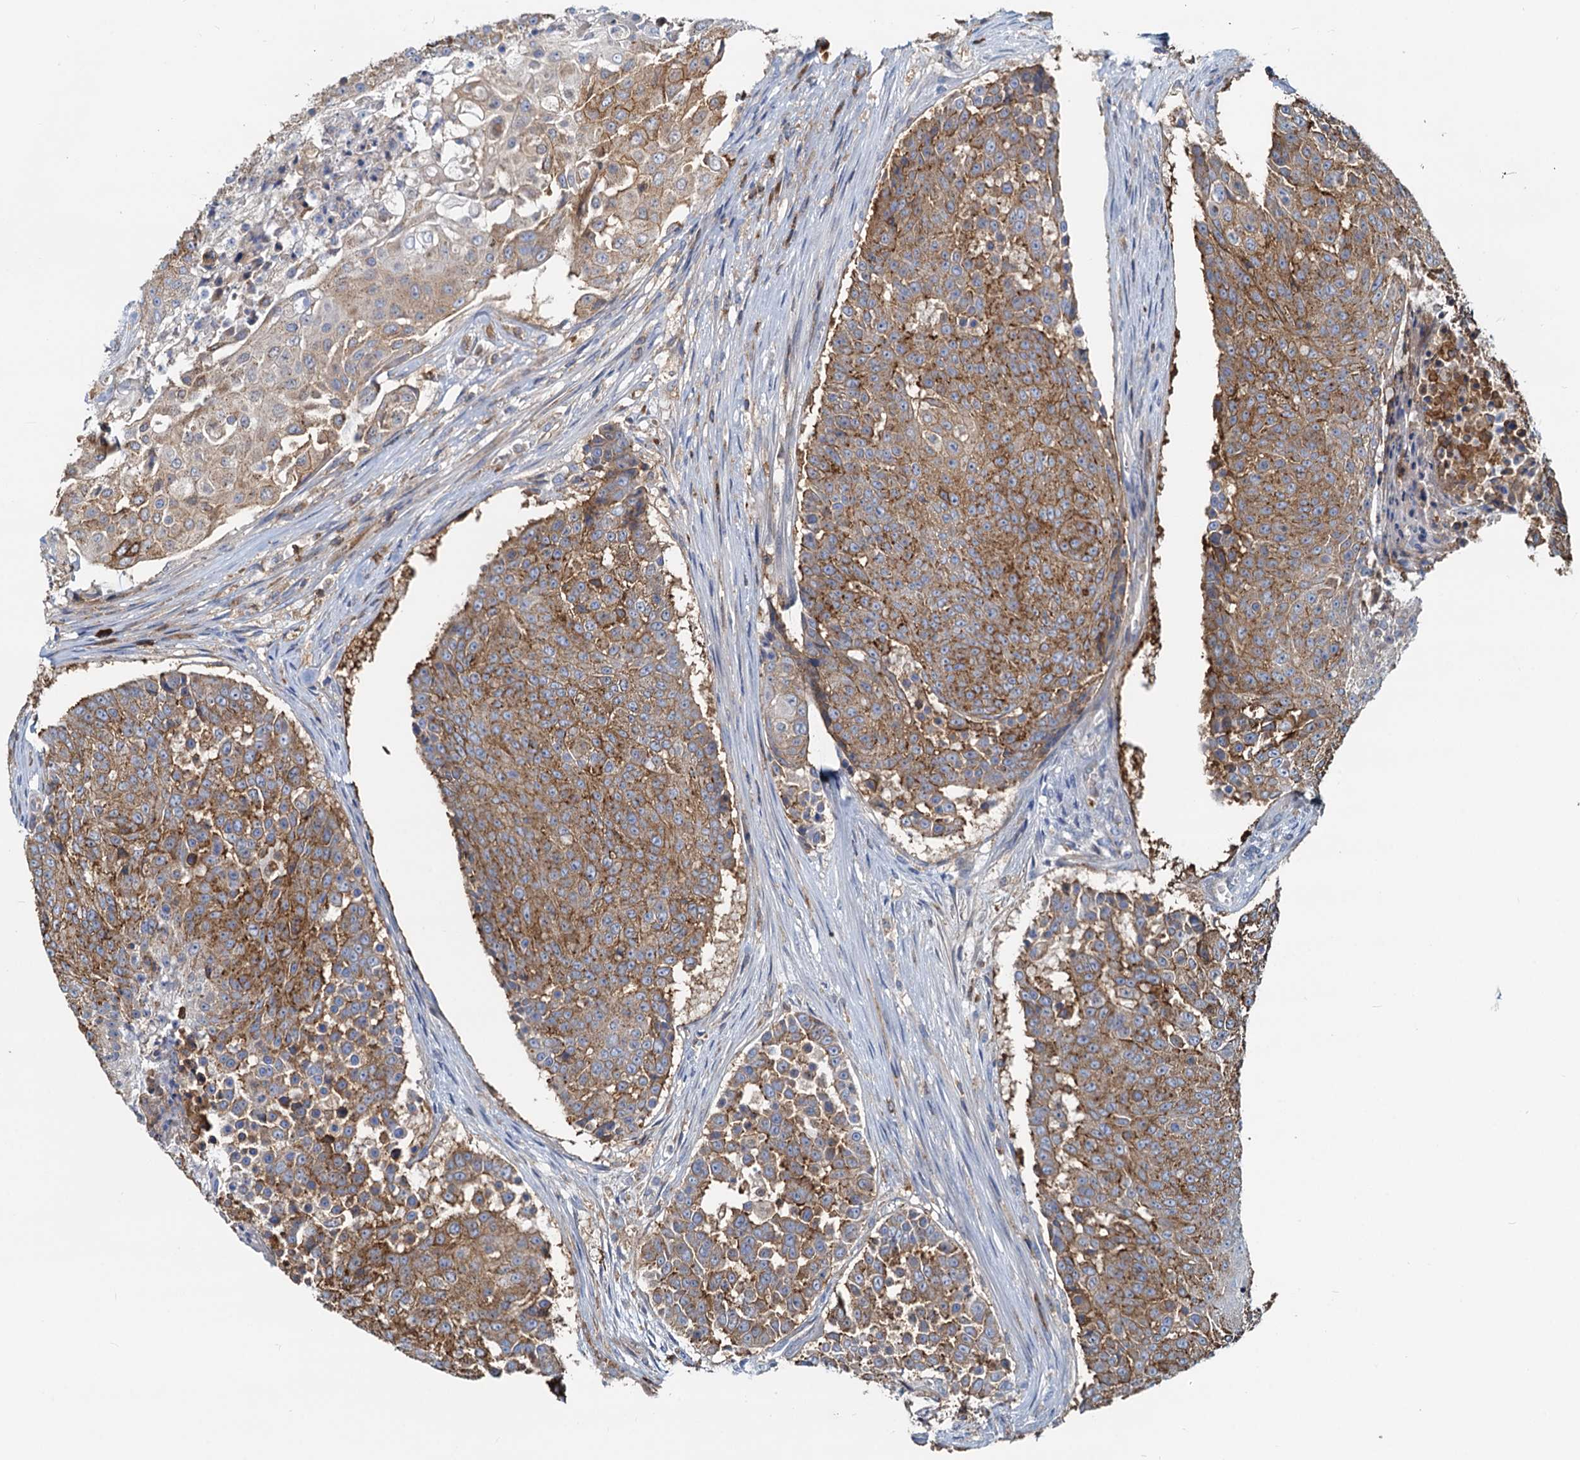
{"staining": {"intensity": "moderate", "quantity": ">75%", "location": "cytoplasmic/membranous"}, "tissue": "urothelial cancer", "cell_type": "Tumor cells", "image_type": "cancer", "snomed": [{"axis": "morphology", "description": "Urothelial carcinoma, High grade"}, {"axis": "topography", "description": "Urinary bladder"}], "caption": "Immunohistochemistry (DAB (3,3'-diaminobenzidine)) staining of urothelial carcinoma (high-grade) displays moderate cytoplasmic/membranous protein expression in approximately >75% of tumor cells. Using DAB (3,3'-diaminobenzidine) (brown) and hematoxylin (blue) stains, captured at high magnification using brightfield microscopy.", "gene": "LNX2", "patient": {"sex": "female", "age": 63}}